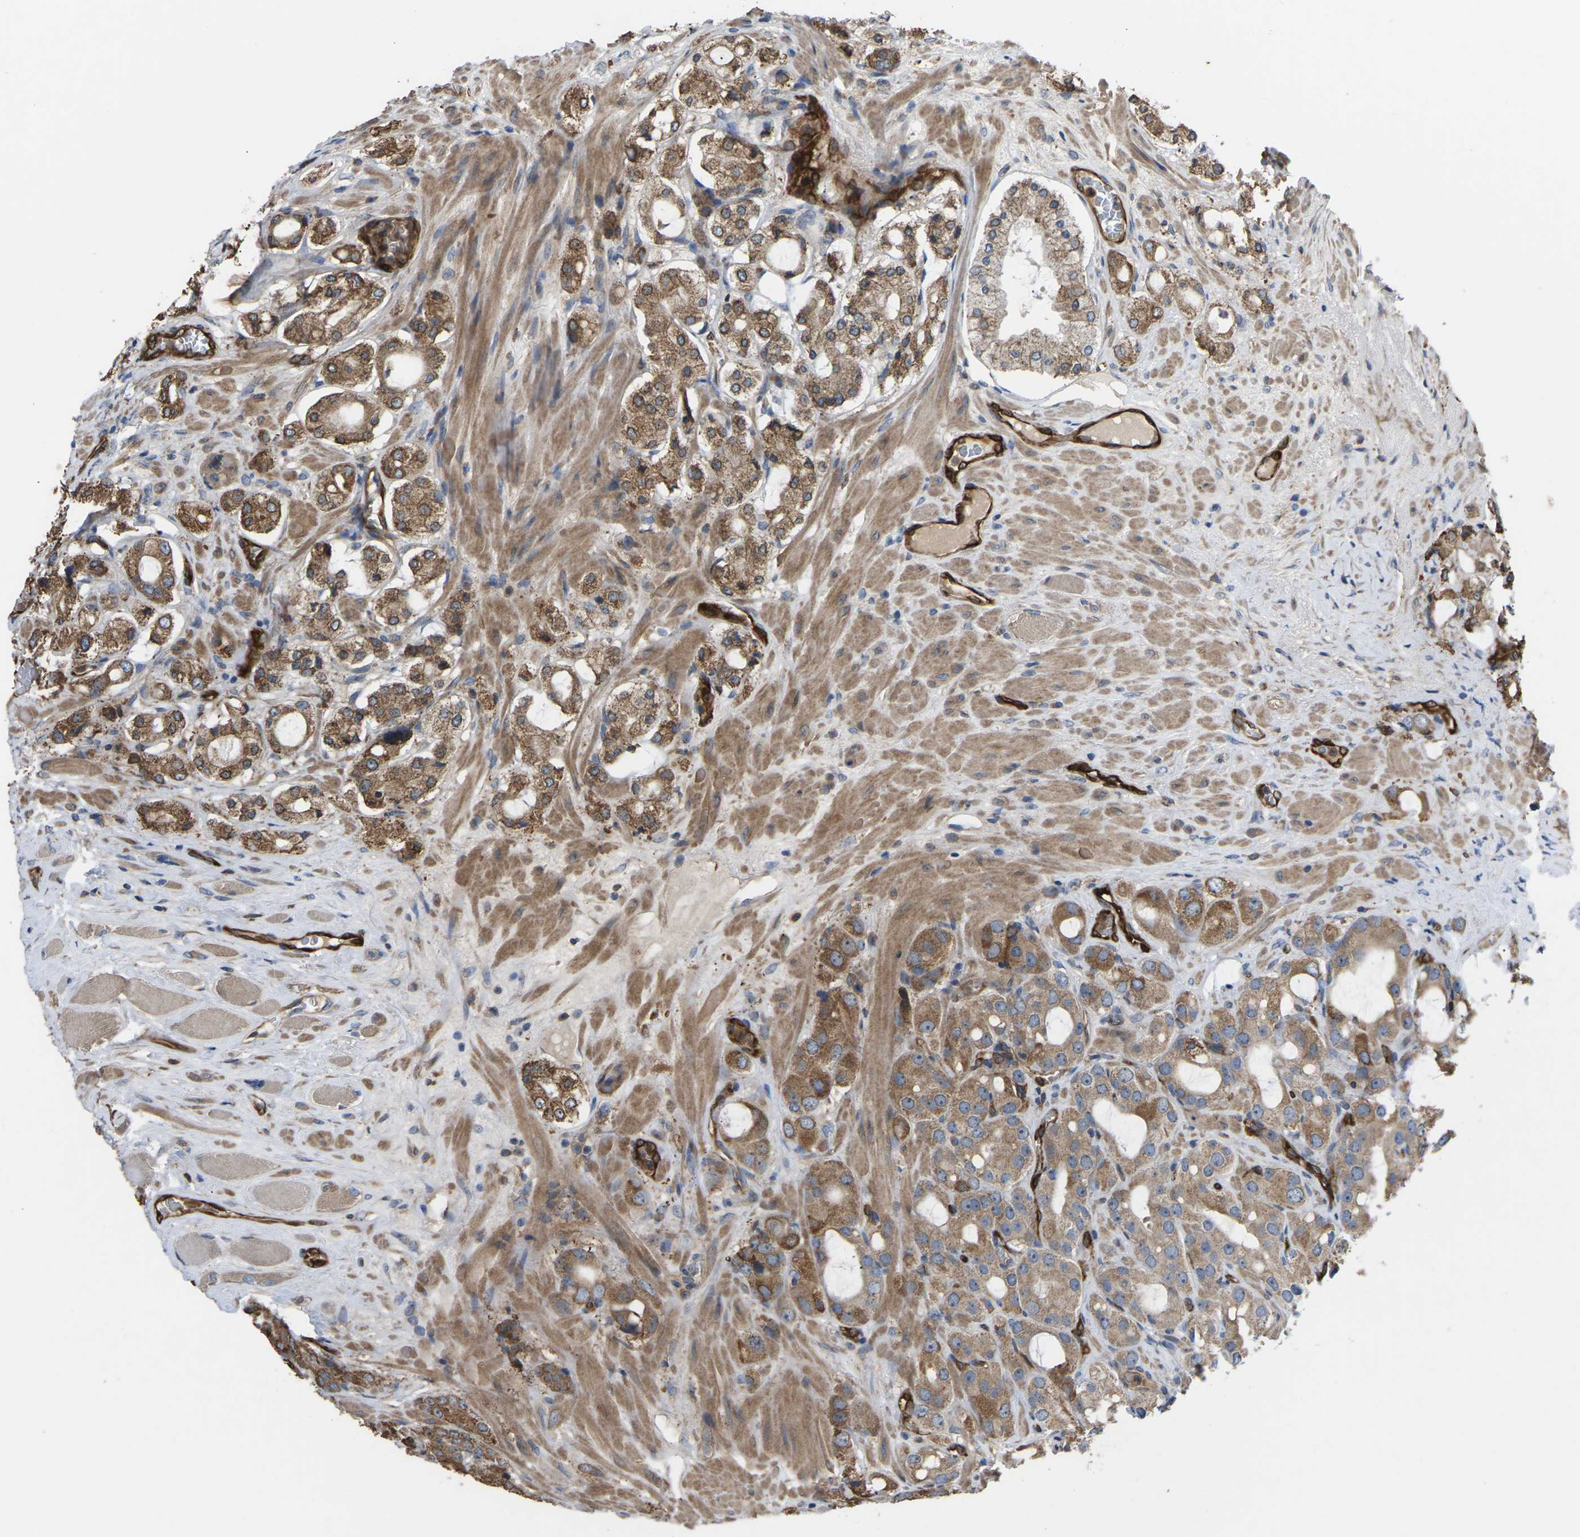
{"staining": {"intensity": "moderate", "quantity": ">75%", "location": "cytoplasmic/membranous"}, "tissue": "prostate cancer", "cell_type": "Tumor cells", "image_type": "cancer", "snomed": [{"axis": "morphology", "description": "Adenocarcinoma, High grade"}, {"axis": "topography", "description": "Prostate"}], "caption": "The immunohistochemical stain highlights moderate cytoplasmic/membranous expression in tumor cells of prostate cancer tissue.", "gene": "TIAM1", "patient": {"sex": "male", "age": 65}}